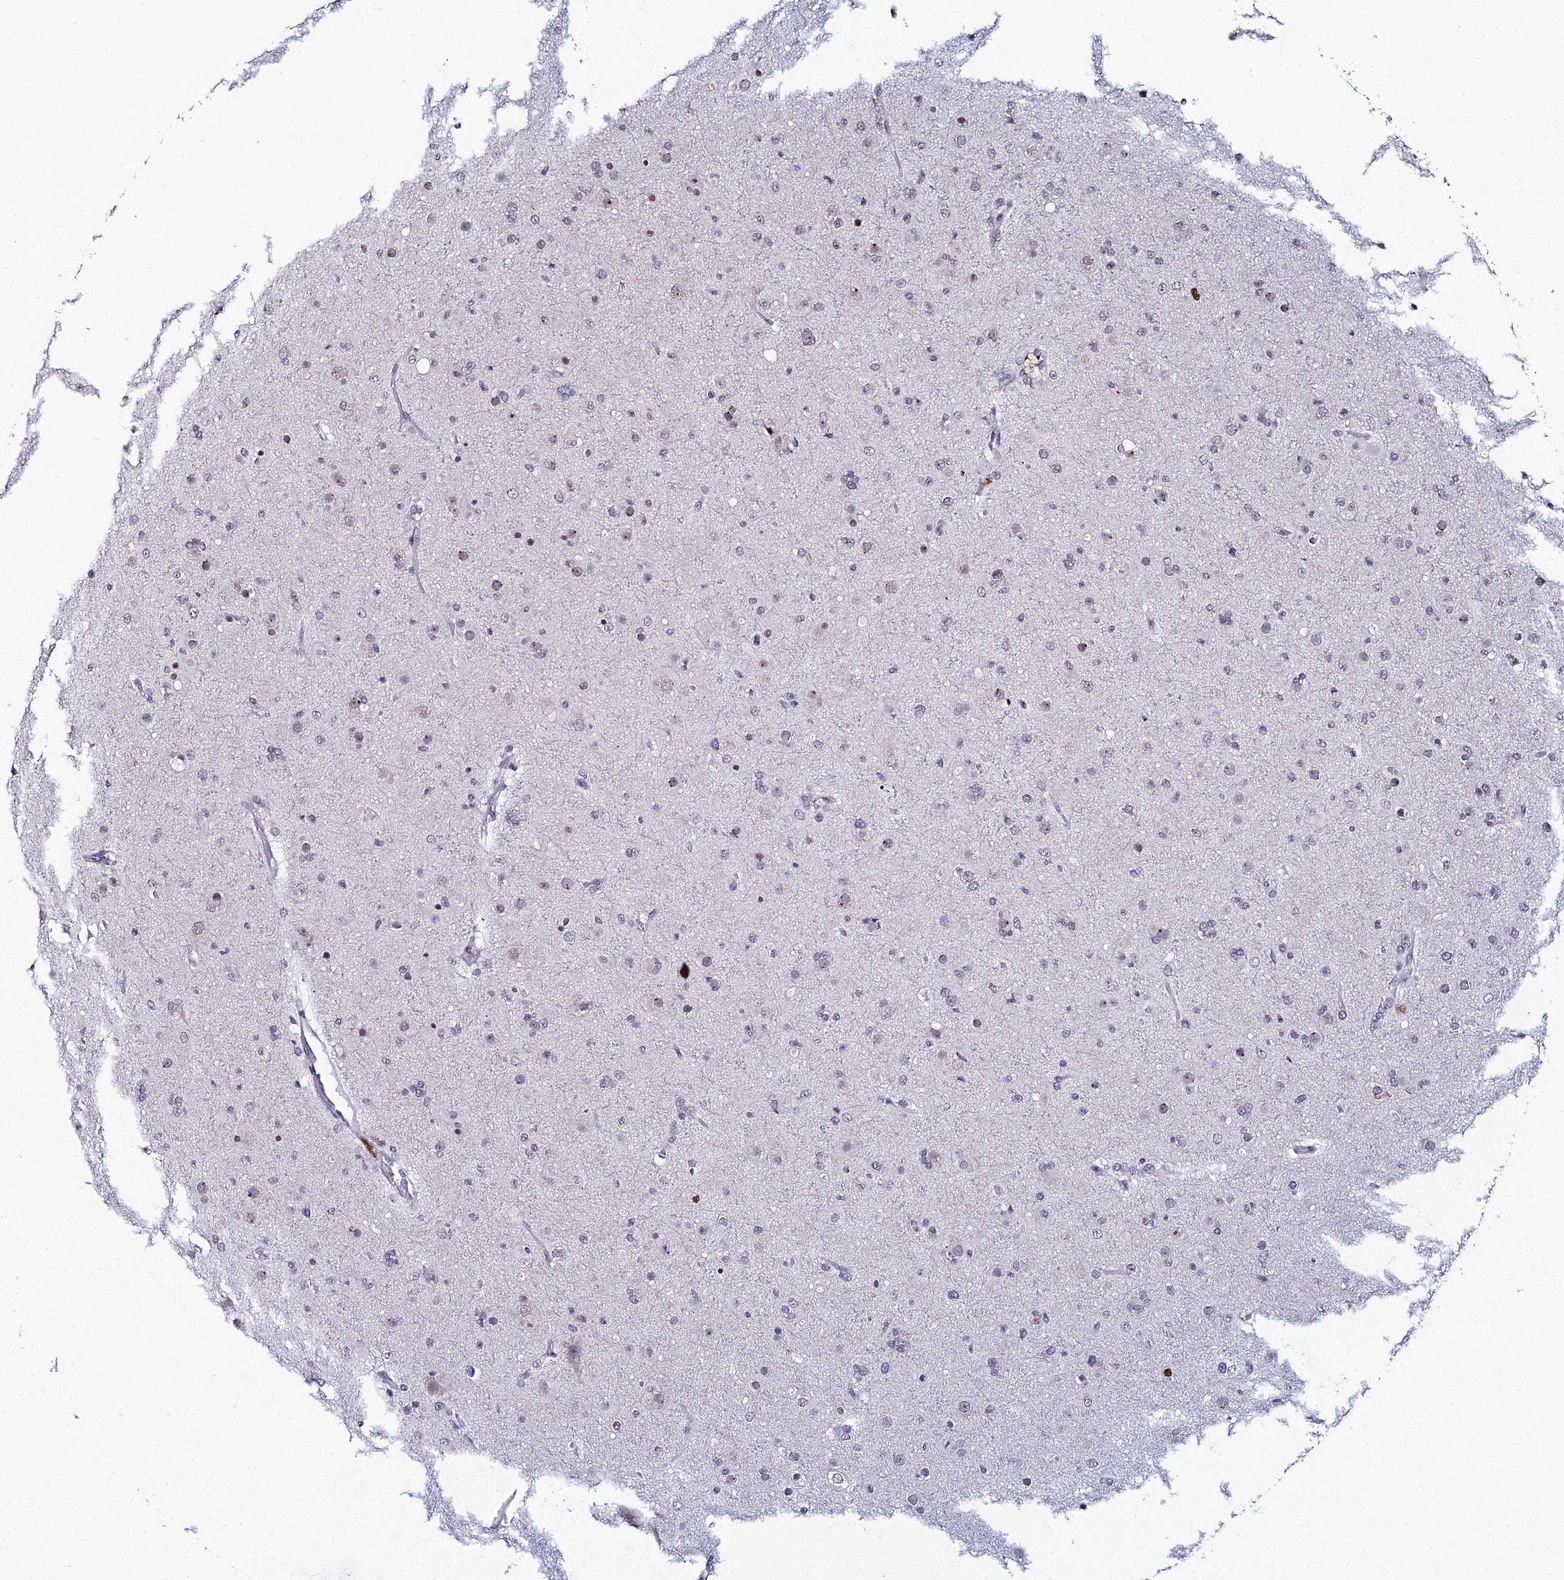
{"staining": {"intensity": "negative", "quantity": "none", "location": "none"}, "tissue": "glioma", "cell_type": "Tumor cells", "image_type": "cancer", "snomed": [{"axis": "morphology", "description": "Glioma, malignant, Low grade"}, {"axis": "topography", "description": "Brain"}], "caption": "A photomicrograph of malignant glioma (low-grade) stained for a protein shows no brown staining in tumor cells.", "gene": "TAF9B", "patient": {"sex": "male", "age": 65}}